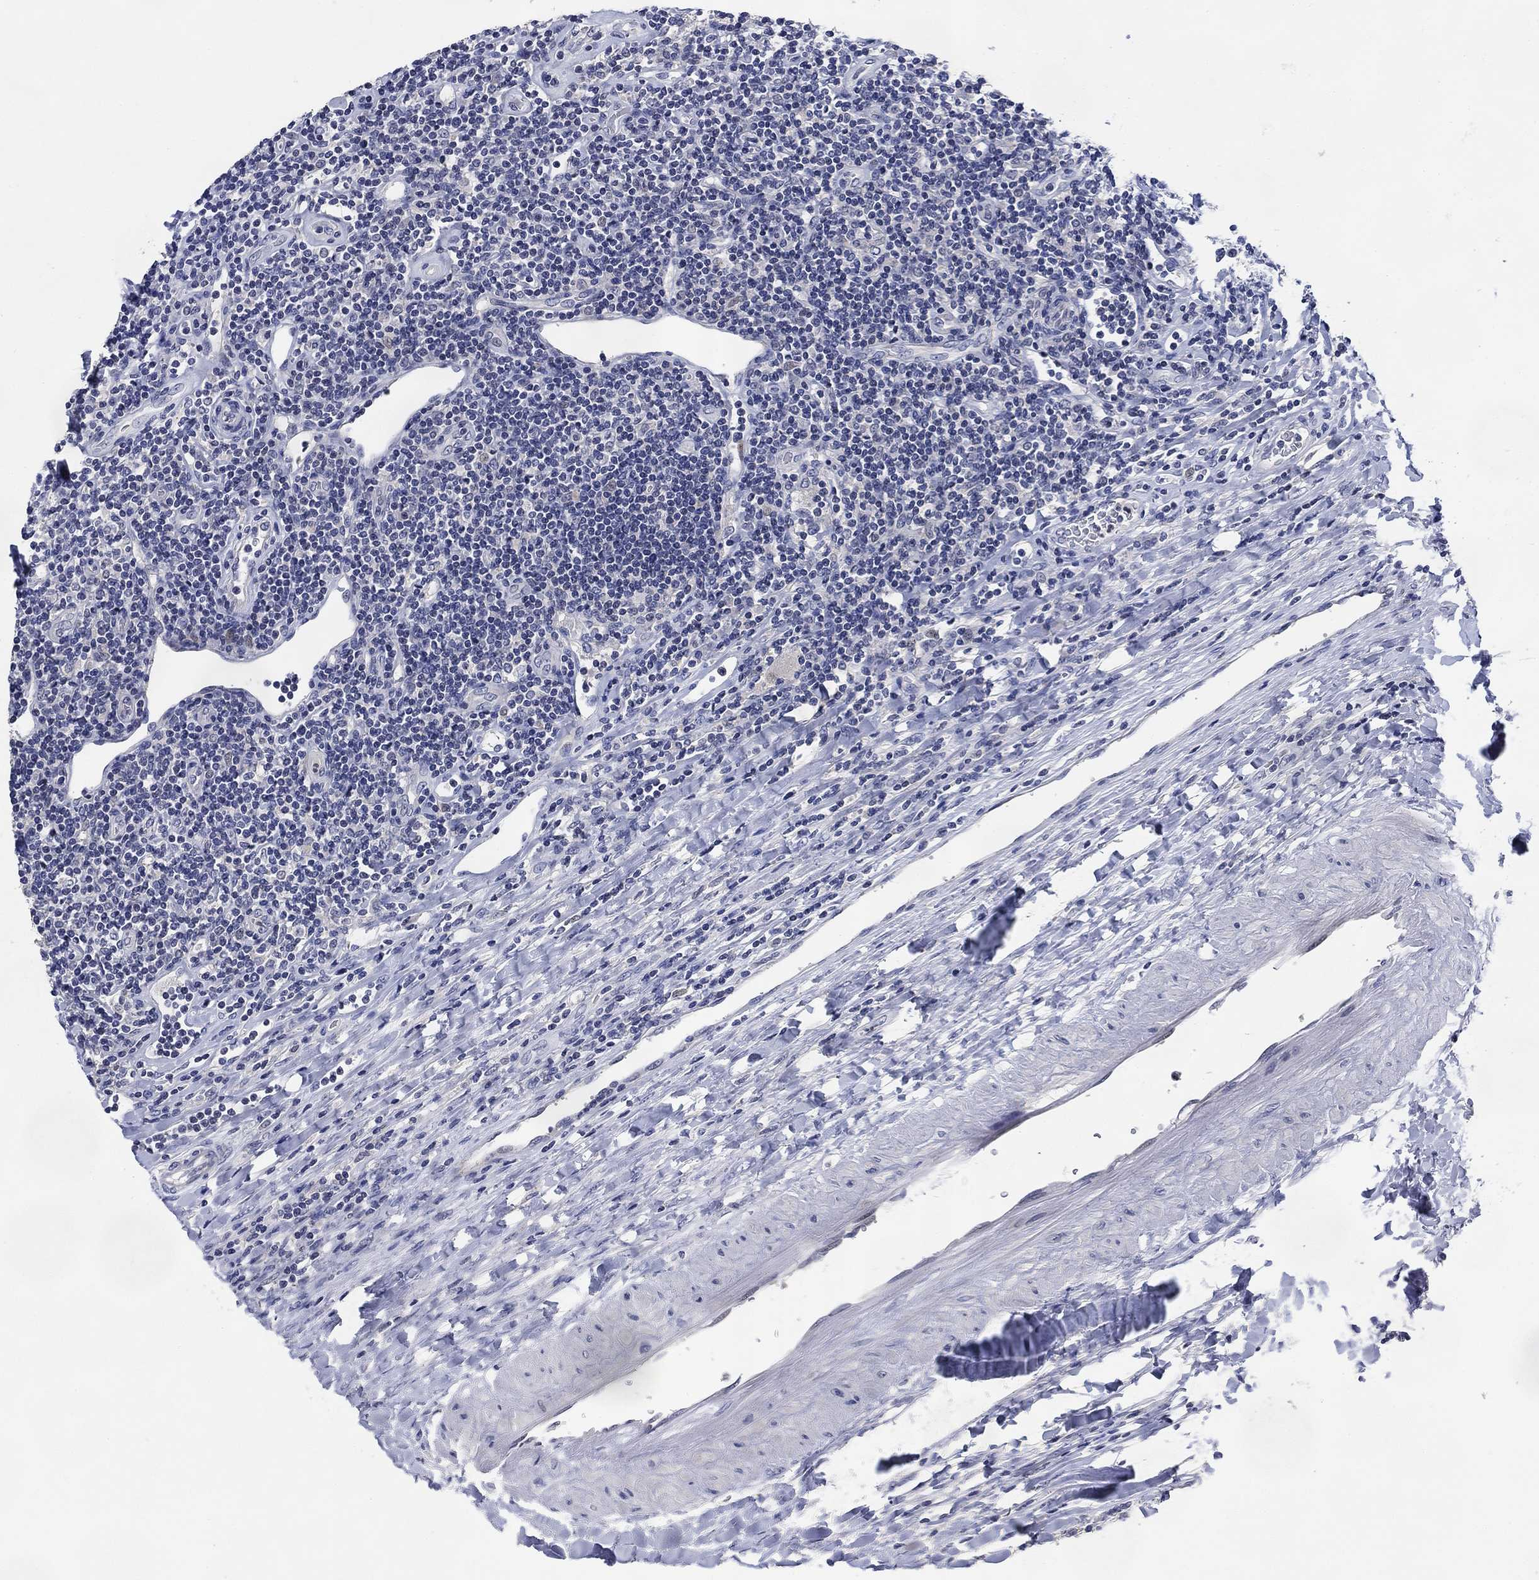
{"staining": {"intensity": "negative", "quantity": "none", "location": "none"}, "tissue": "lymphoma", "cell_type": "Tumor cells", "image_type": "cancer", "snomed": [{"axis": "morphology", "description": "Hodgkin's disease, NOS"}, {"axis": "topography", "description": "Lymph node"}], "caption": "Immunohistochemistry (IHC) histopathology image of human Hodgkin's disease stained for a protein (brown), which reveals no positivity in tumor cells.", "gene": "DAZL", "patient": {"sex": "male", "age": 40}}